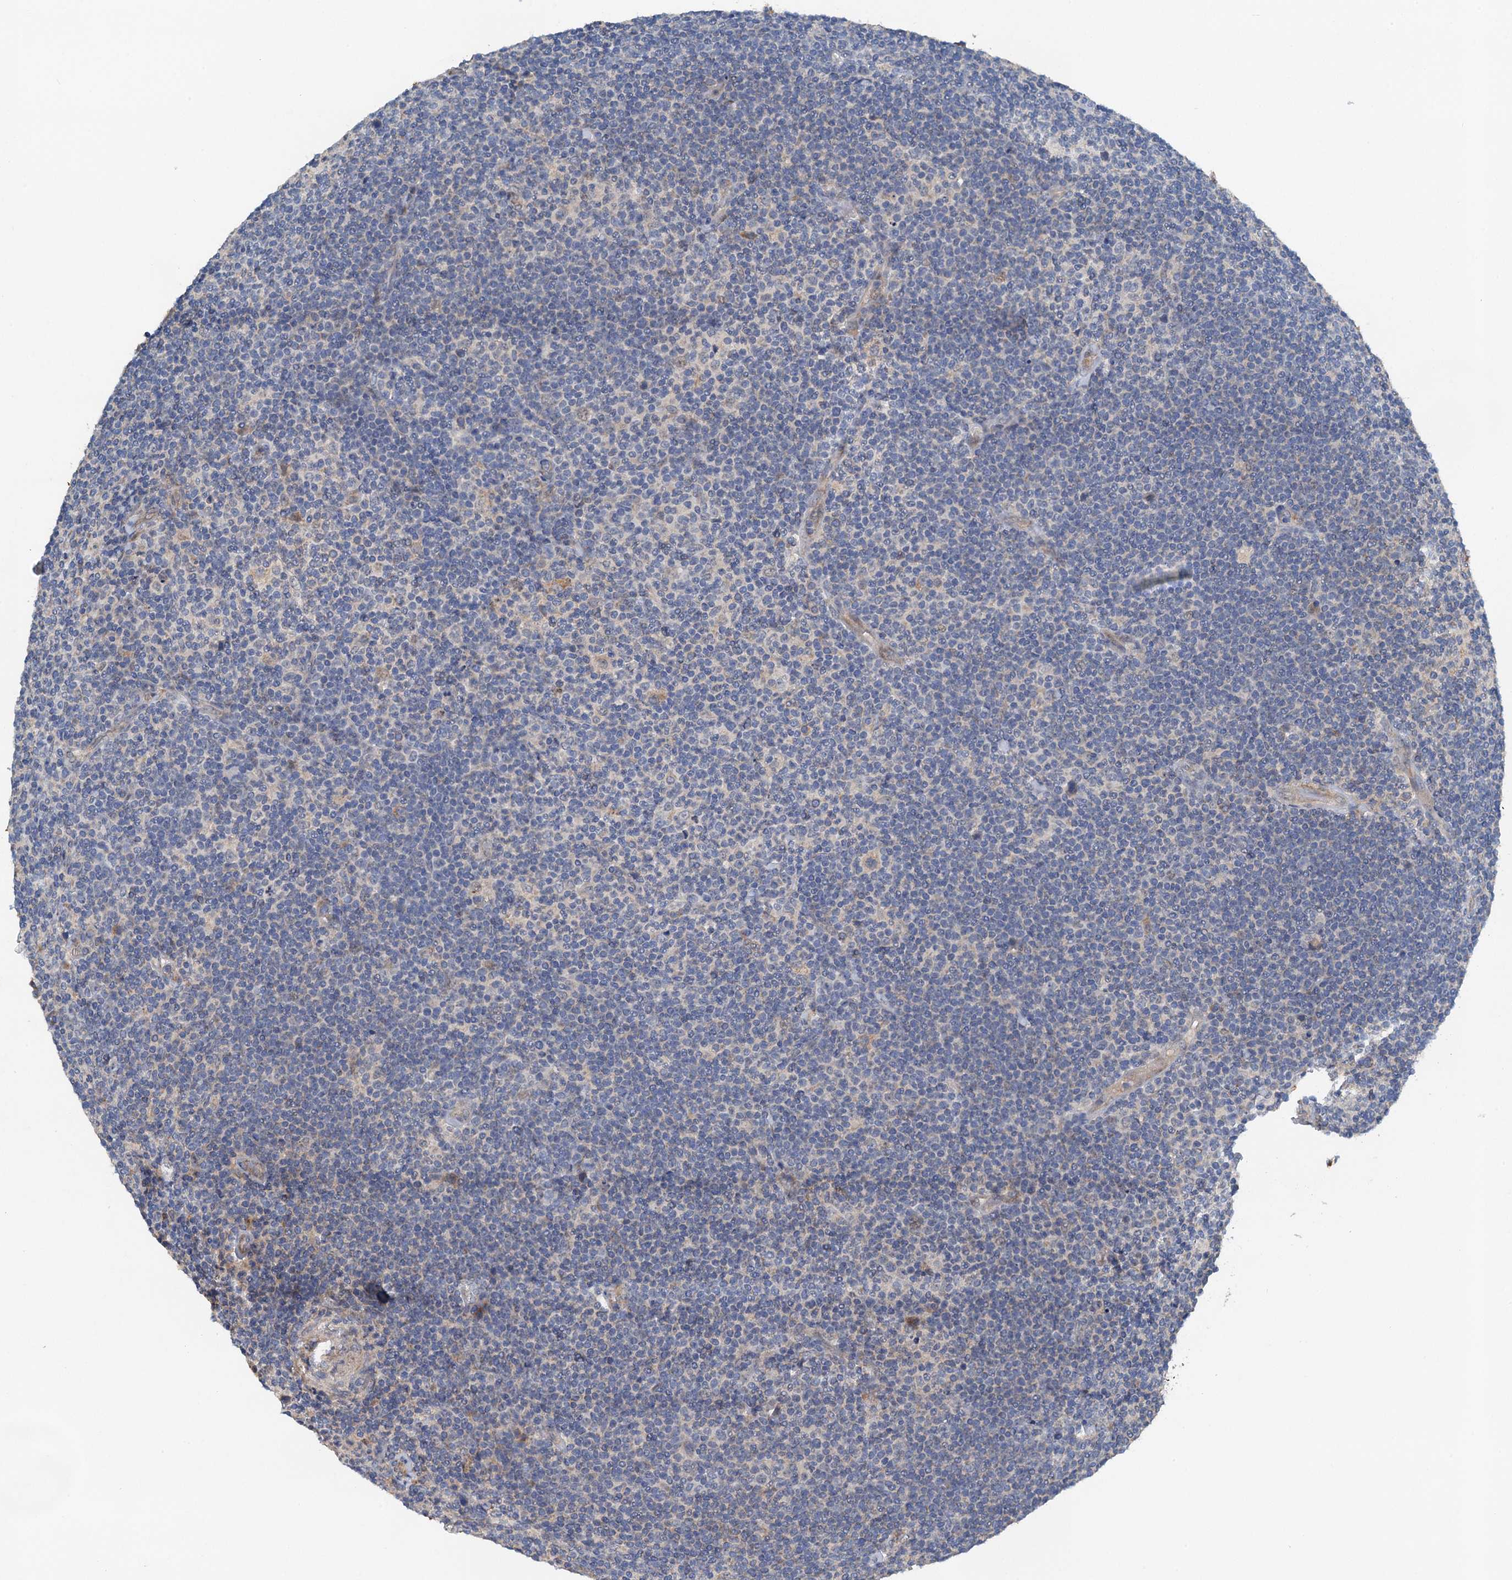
{"staining": {"intensity": "negative", "quantity": "none", "location": "none"}, "tissue": "lymphoma", "cell_type": "Tumor cells", "image_type": "cancer", "snomed": [{"axis": "morphology", "description": "Hodgkin's disease, NOS"}, {"axis": "topography", "description": "Lymph node"}], "caption": "IHC photomicrograph of human lymphoma stained for a protein (brown), which shows no expression in tumor cells.", "gene": "ZNF606", "patient": {"sex": "female", "age": 57}}